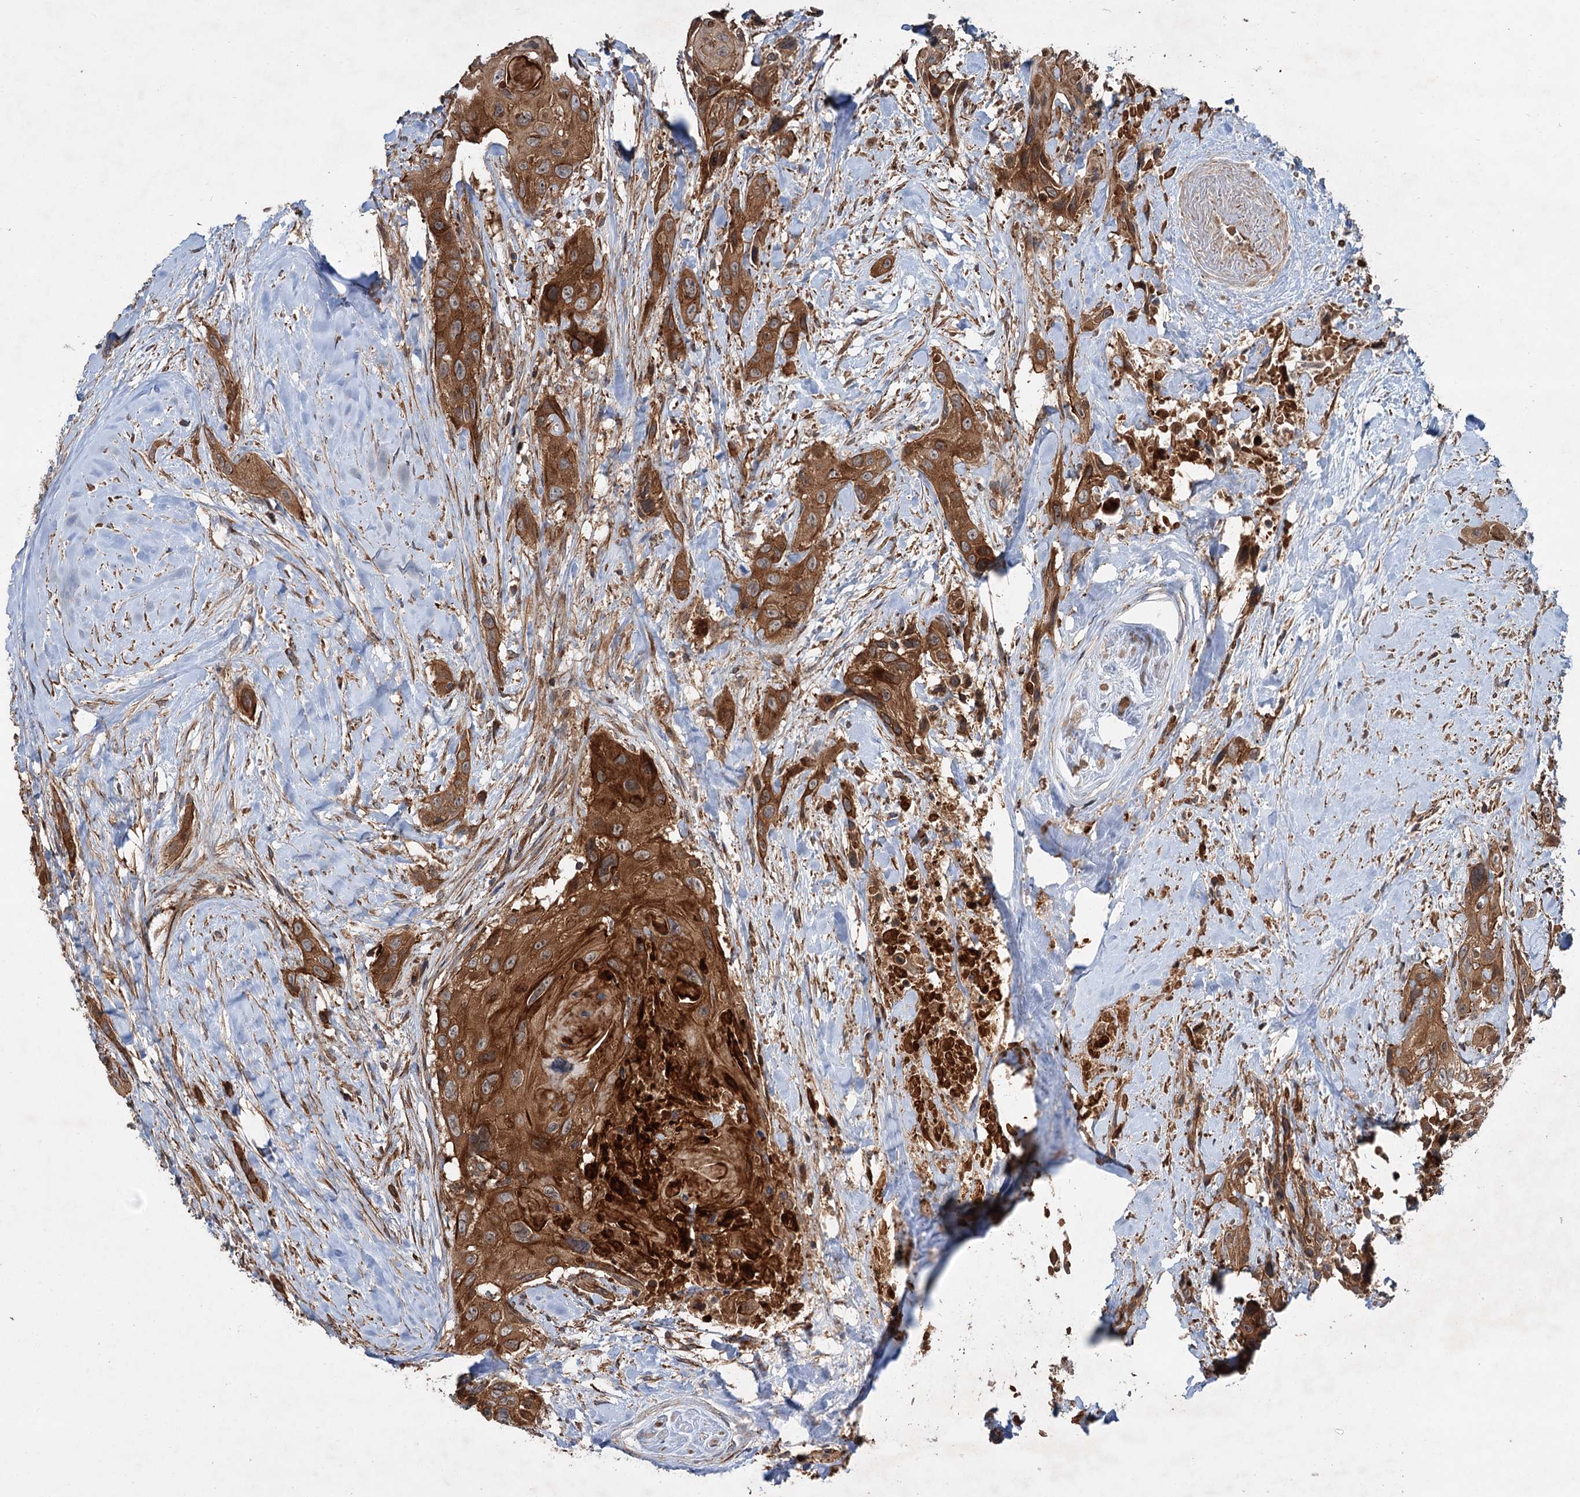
{"staining": {"intensity": "moderate", "quantity": ">75%", "location": "cytoplasmic/membranous"}, "tissue": "head and neck cancer", "cell_type": "Tumor cells", "image_type": "cancer", "snomed": [{"axis": "morphology", "description": "Squamous cell carcinoma, NOS"}, {"axis": "topography", "description": "Head-Neck"}], "caption": "Head and neck cancer (squamous cell carcinoma) was stained to show a protein in brown. There is medium levels of moderate cytoplasmic/membranous staining in about >75% of tumor cells. (brown staining indicates protein expression, while blue staining denotes nuclei).", "gene": "ADGRG4", "patient": {"sex": "male", "age": 81}}